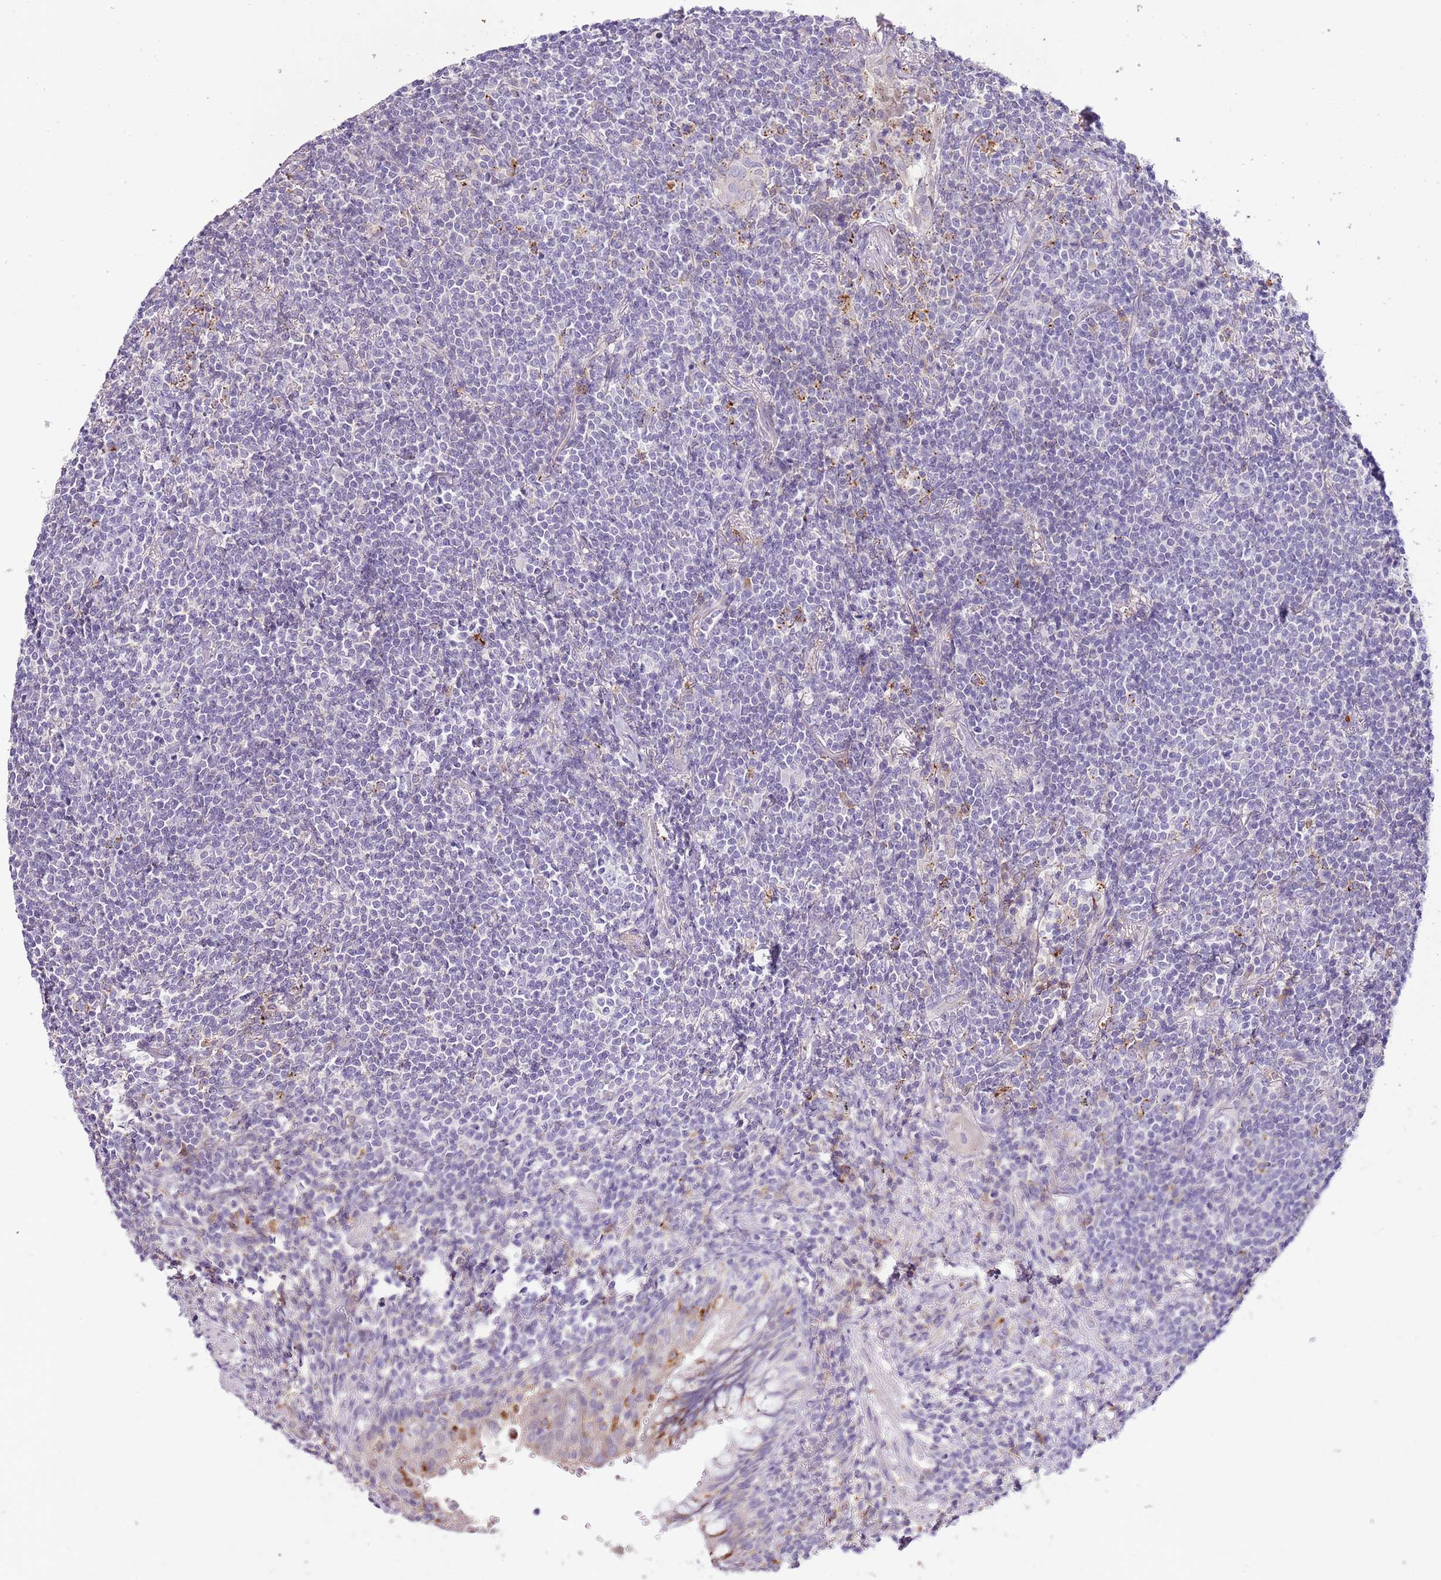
{"staining": {"intensity": "negative", "quantity": "none", "location": "none"}, "tissue": "lymphoma", "cell_type": "Tumor cells", "image_type": "cancer", "snomed": [{"axis": "morphology", "description": "Malignant lymphoma, non-Hodgkin's type, Low grade"}, {"axis": "topography", "description": "Lung"}], "caption": "Lymphoma was stained to show a protein in brown. There is no significant positivity in tumor cells.", "gene": "ABHD17A", "patient": {"sex": "female", "age": 71}}